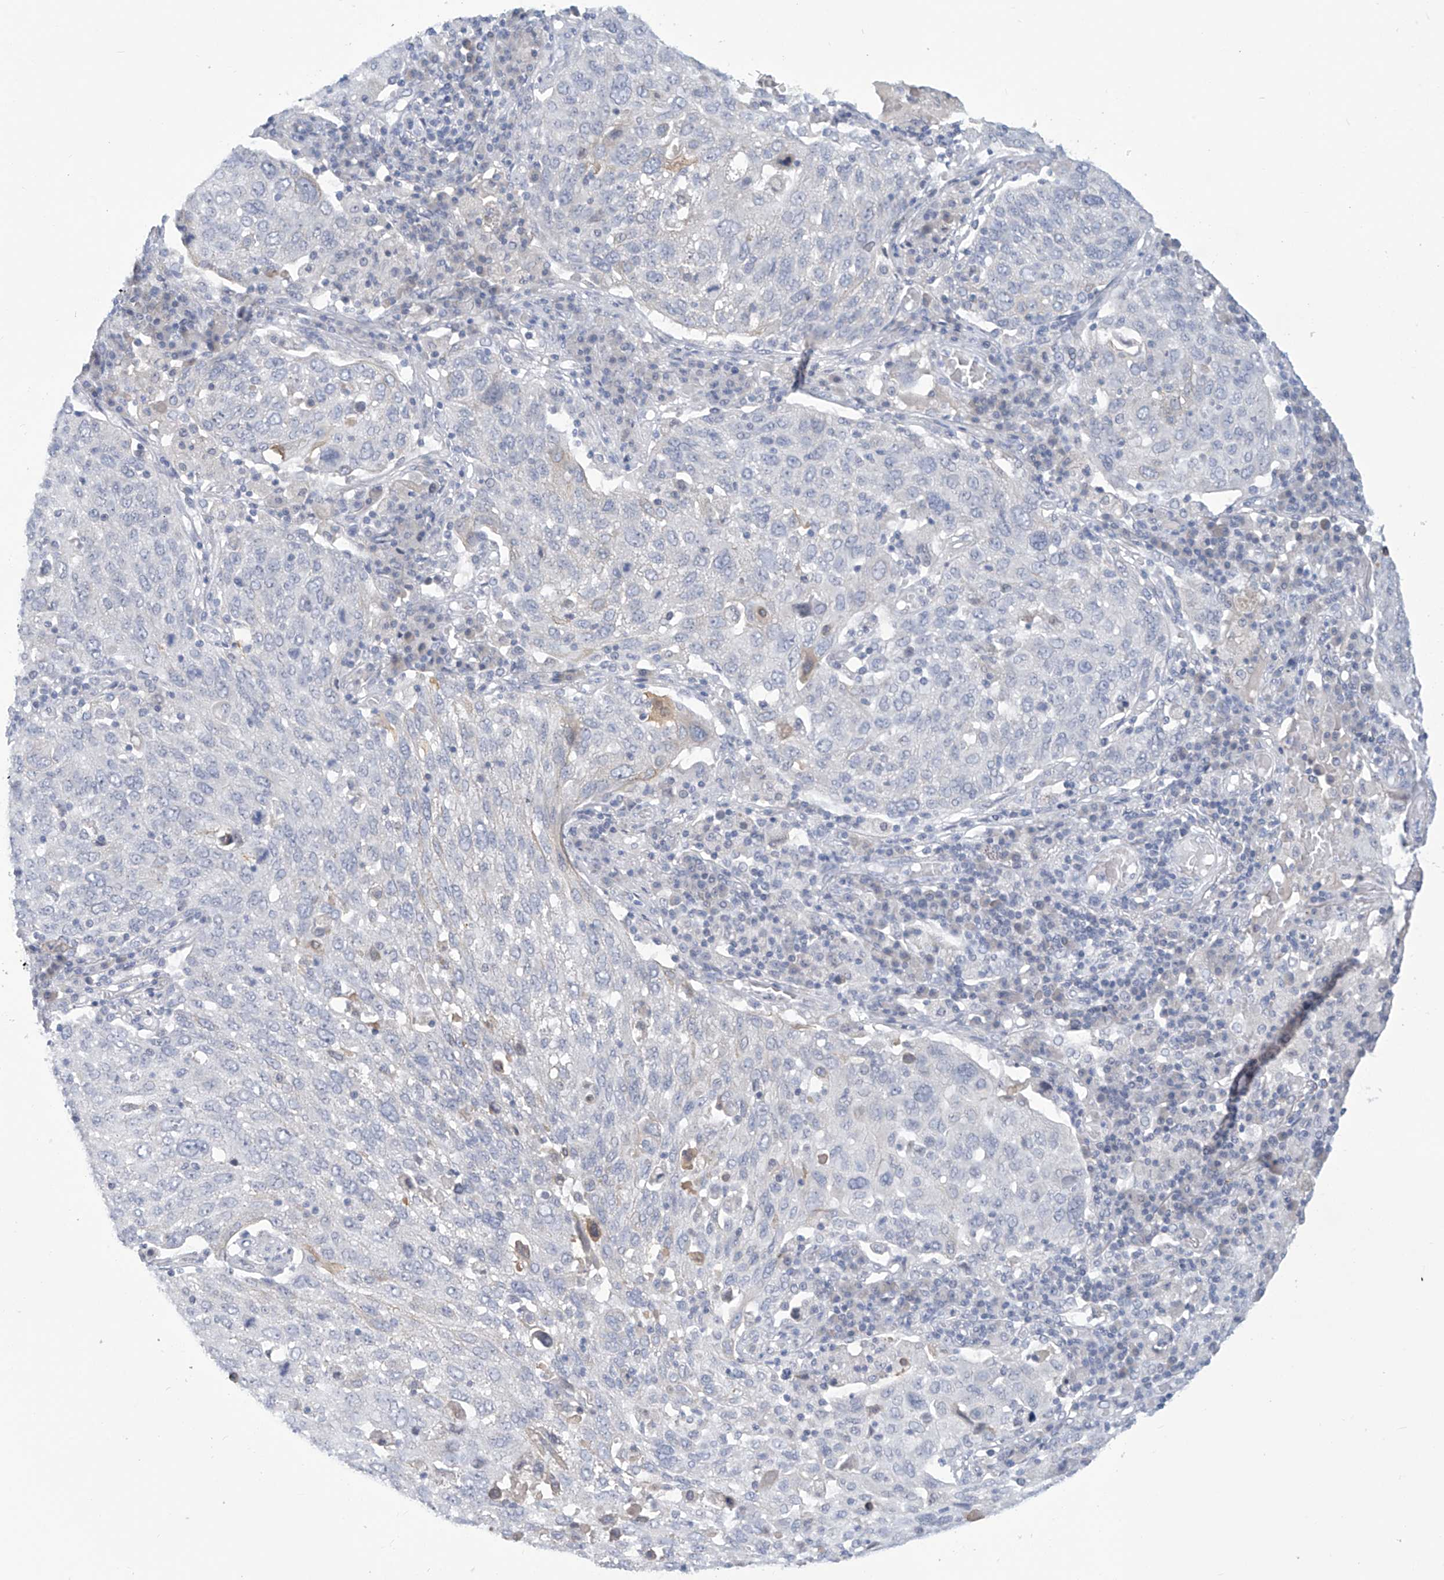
{"staining": {"intensity": "negative", "quantity": "none", "location": "none"}, "tissue": "lung cancer", "cell_type": "Tumor cells", "image_type": "cancer", "snomed": [{"axis": "morphology", "description": "Squamous cell carcinoma, NOS"}, {"axis": "topography", "description": "Lung"}], "caption": "Histopathology image shows no significant protein positivity in tumor cells of squamous cell carcinoma (lung).", "gene": "IBA57", "patient": {"sex": "male", "age": 65}}